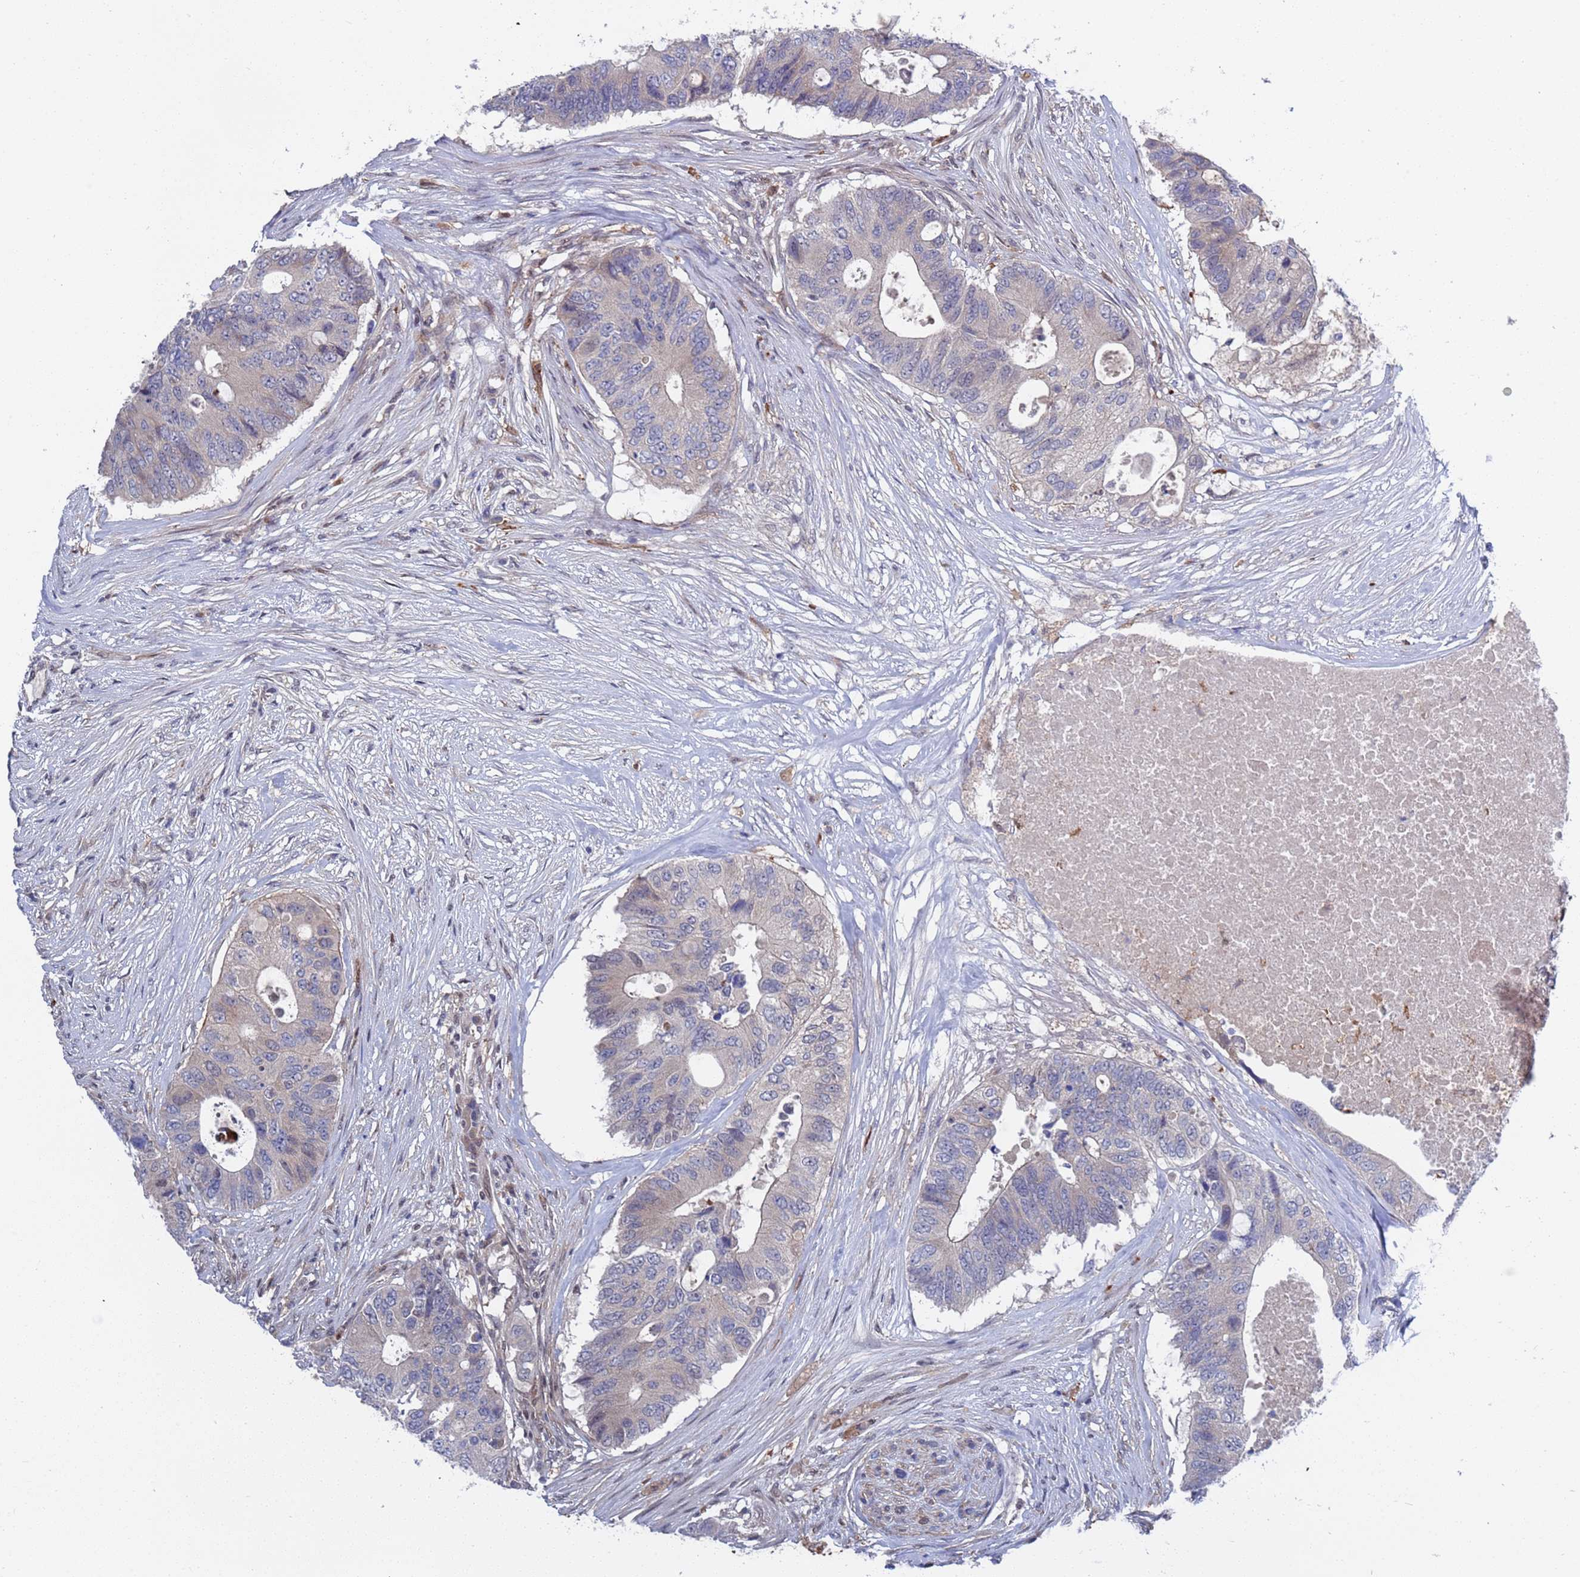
{"staining": {"intensity": "negative", "quantity": "none", "location": "none"}, "tissue": "colorectal cancer", "cell_type": "Tumor cells", "image_type": "cancer", "snomed": [{"axis": "morphology", "description": "Adenocarcinoma, NOS"}, {"axis": "topography", "description": "Colon"}], "caption": "An image of colorectal cancer stained for a protein displays no brown staining in tumor cells.", "gene": "TMBIM6", "patient": {"sex": "male", "age": 71}}